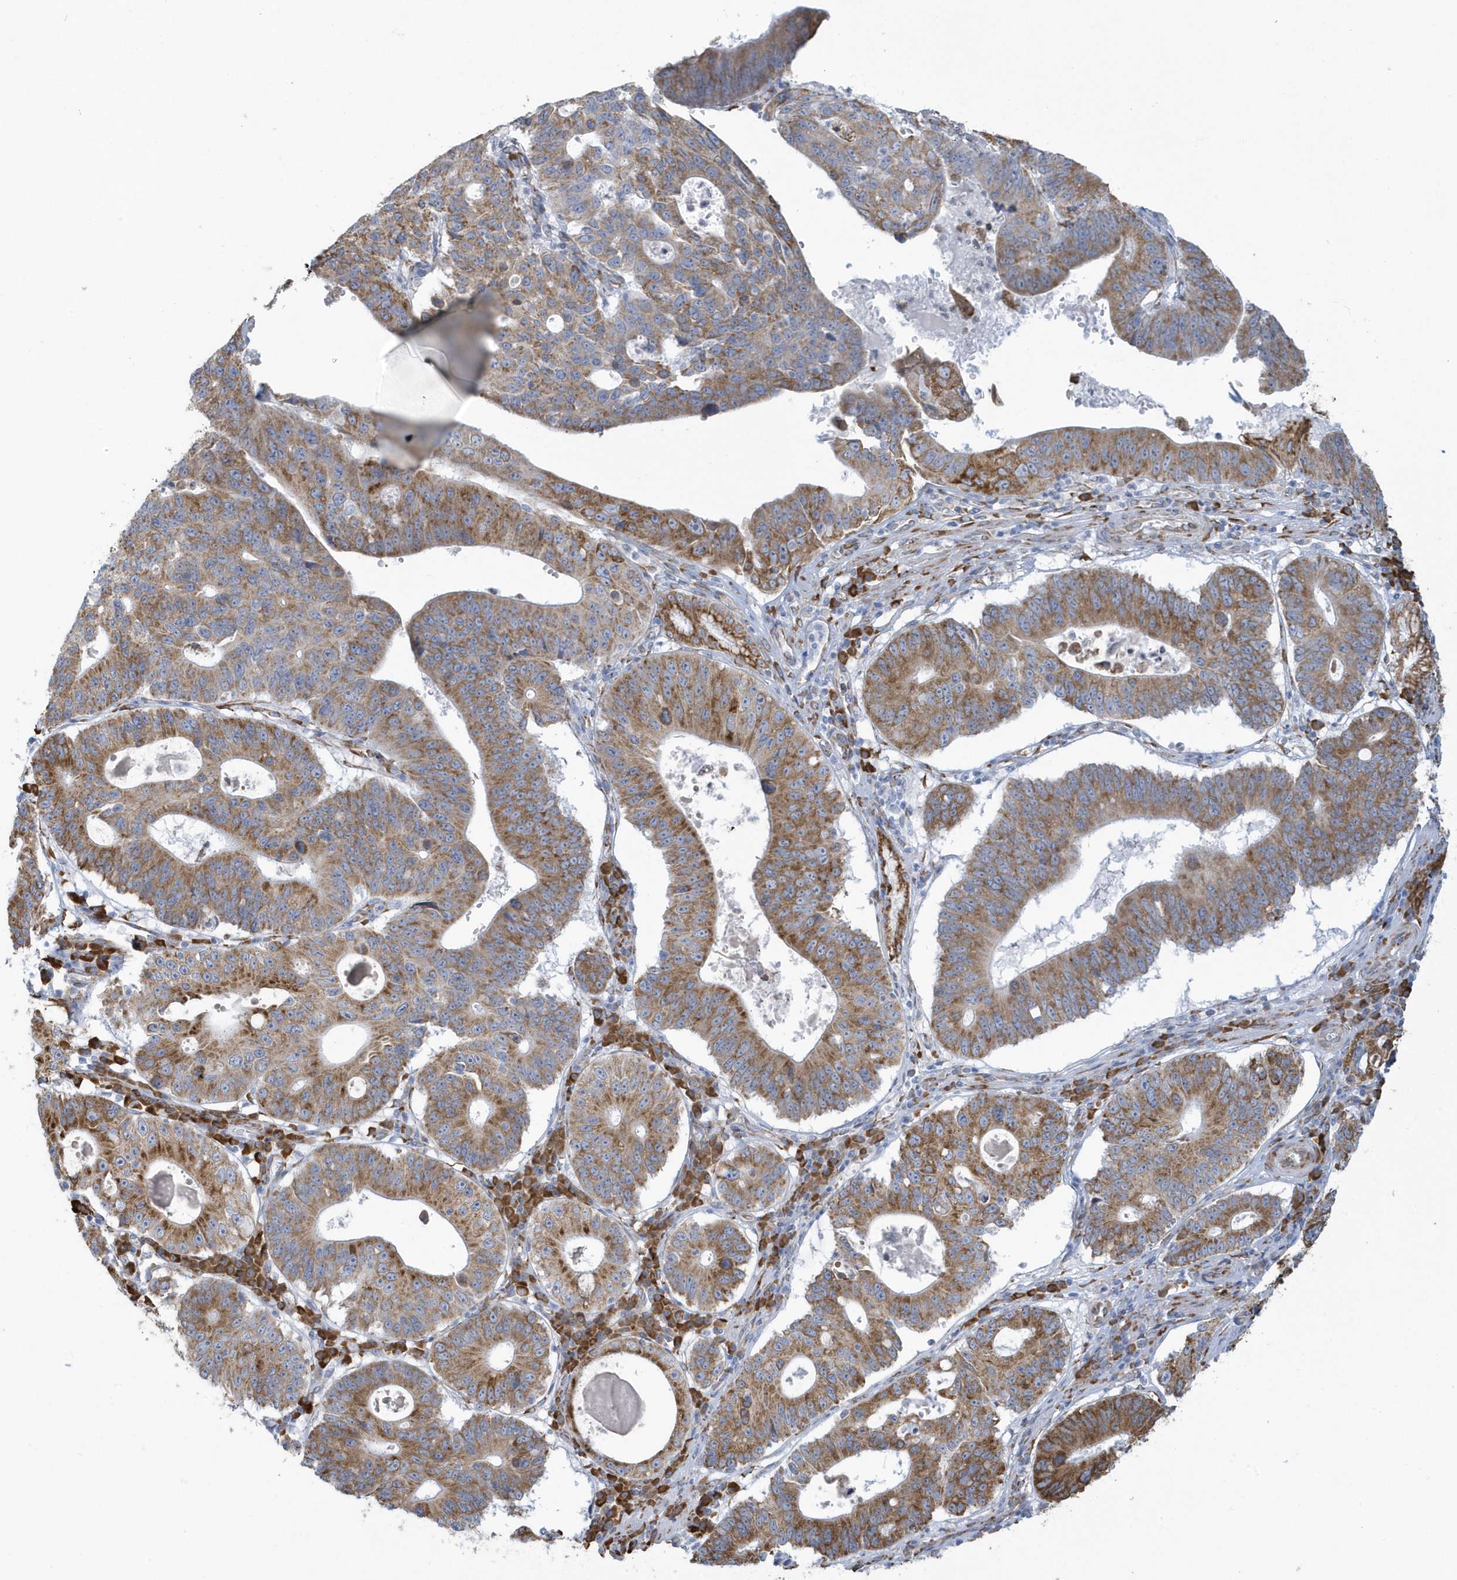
{"staining": {"intensity": "moderate", "quantity": ">75%", "location": "cytoplasmic/membranous"}, "tissue": "stomach cancer", "cell_type": "Tumor cells", "image_type": "cancer", "snomed": [{"axis": "morphology", "description": "Adenocarcinoma, NOS"}, {"axis": "topography", "description": "Stomach"}], "caption": "This is a micrograph of immunohistochemistry (IHC) staining of stomach adenocarcinoma, which shows moderate positivity in the cytoplasmic/membranous of tumor cells.", "gene": "DCAF1", "patient": {"sex": "male", "age": 59}}